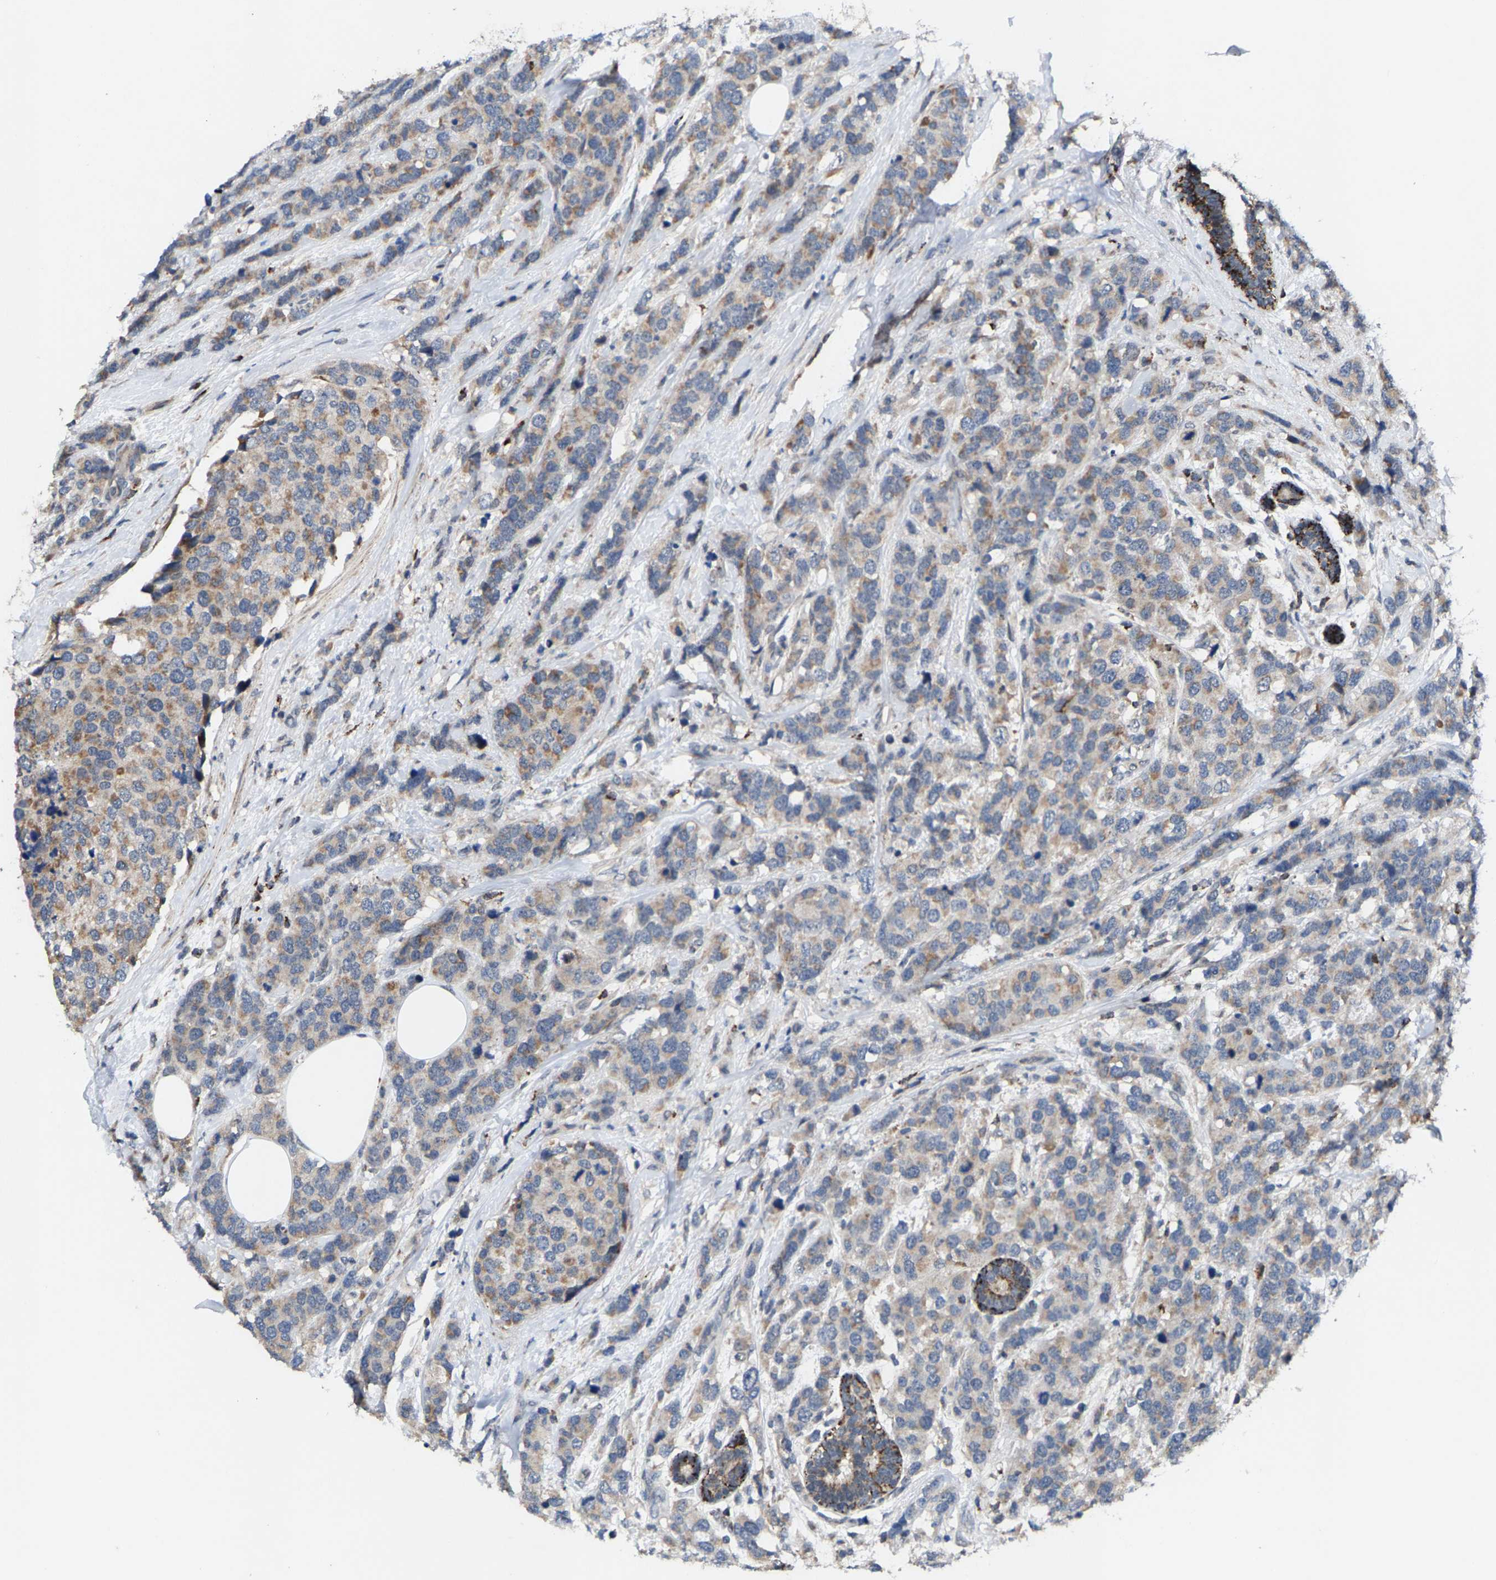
{"staining": {"intensity": "weak", "quantity": ">75%", "location": "cytoplasmic/membranous"}, "tissue": "breast cancer", "cell_type": "Tumor cells", "image_type": "cancer", "snomed": [{"axis": "morphology", "description": "Lobular carcinoma"}, {"axis": "topography", "description": "Breast"}], "caption": "This is an image of IHC staining of breast cancer, which shows weak positivity in the cytoplasmic/membranous of tumor cells.", "gene": "TDRKH", "patient": {"sex": "female", "age": 59}}